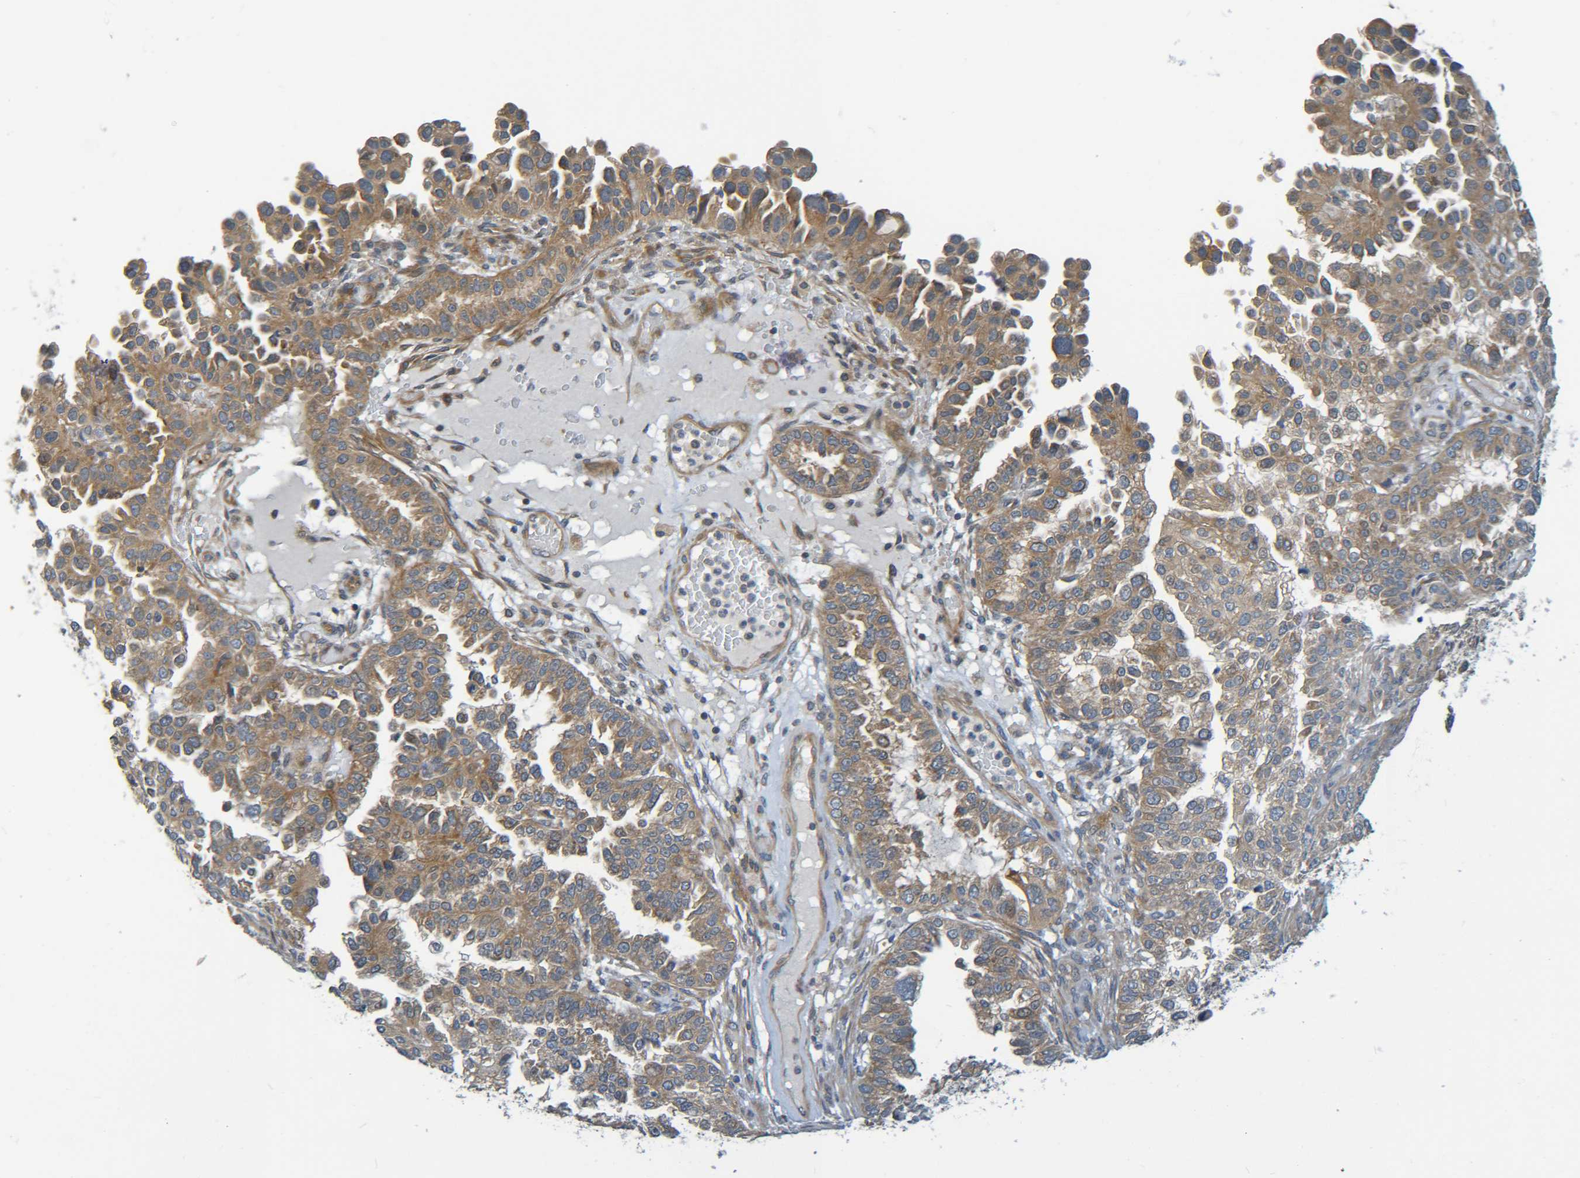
{"staining": {"intensity": "moderate", "quantity": ">75%", "location": "cytoplasmic/membranous"}, "tissue": "endometrial cancer", "cell_type": "Tumor cells", "image_type": "cancer", "snomed": [{"axis": "morphology", "description": "Adenocarcinoma, NOS"}, {"axis": "topography", "description": "Endometrium"}], "caption": "Endometrial cancer was stained to show a protein in brown. There is medium levels of moderate cytoplasmic/membranous staining in approximately >75% of tumor cells.", "gene": "CYP4F2", "patient": {"sex": "female", "age": 85}}